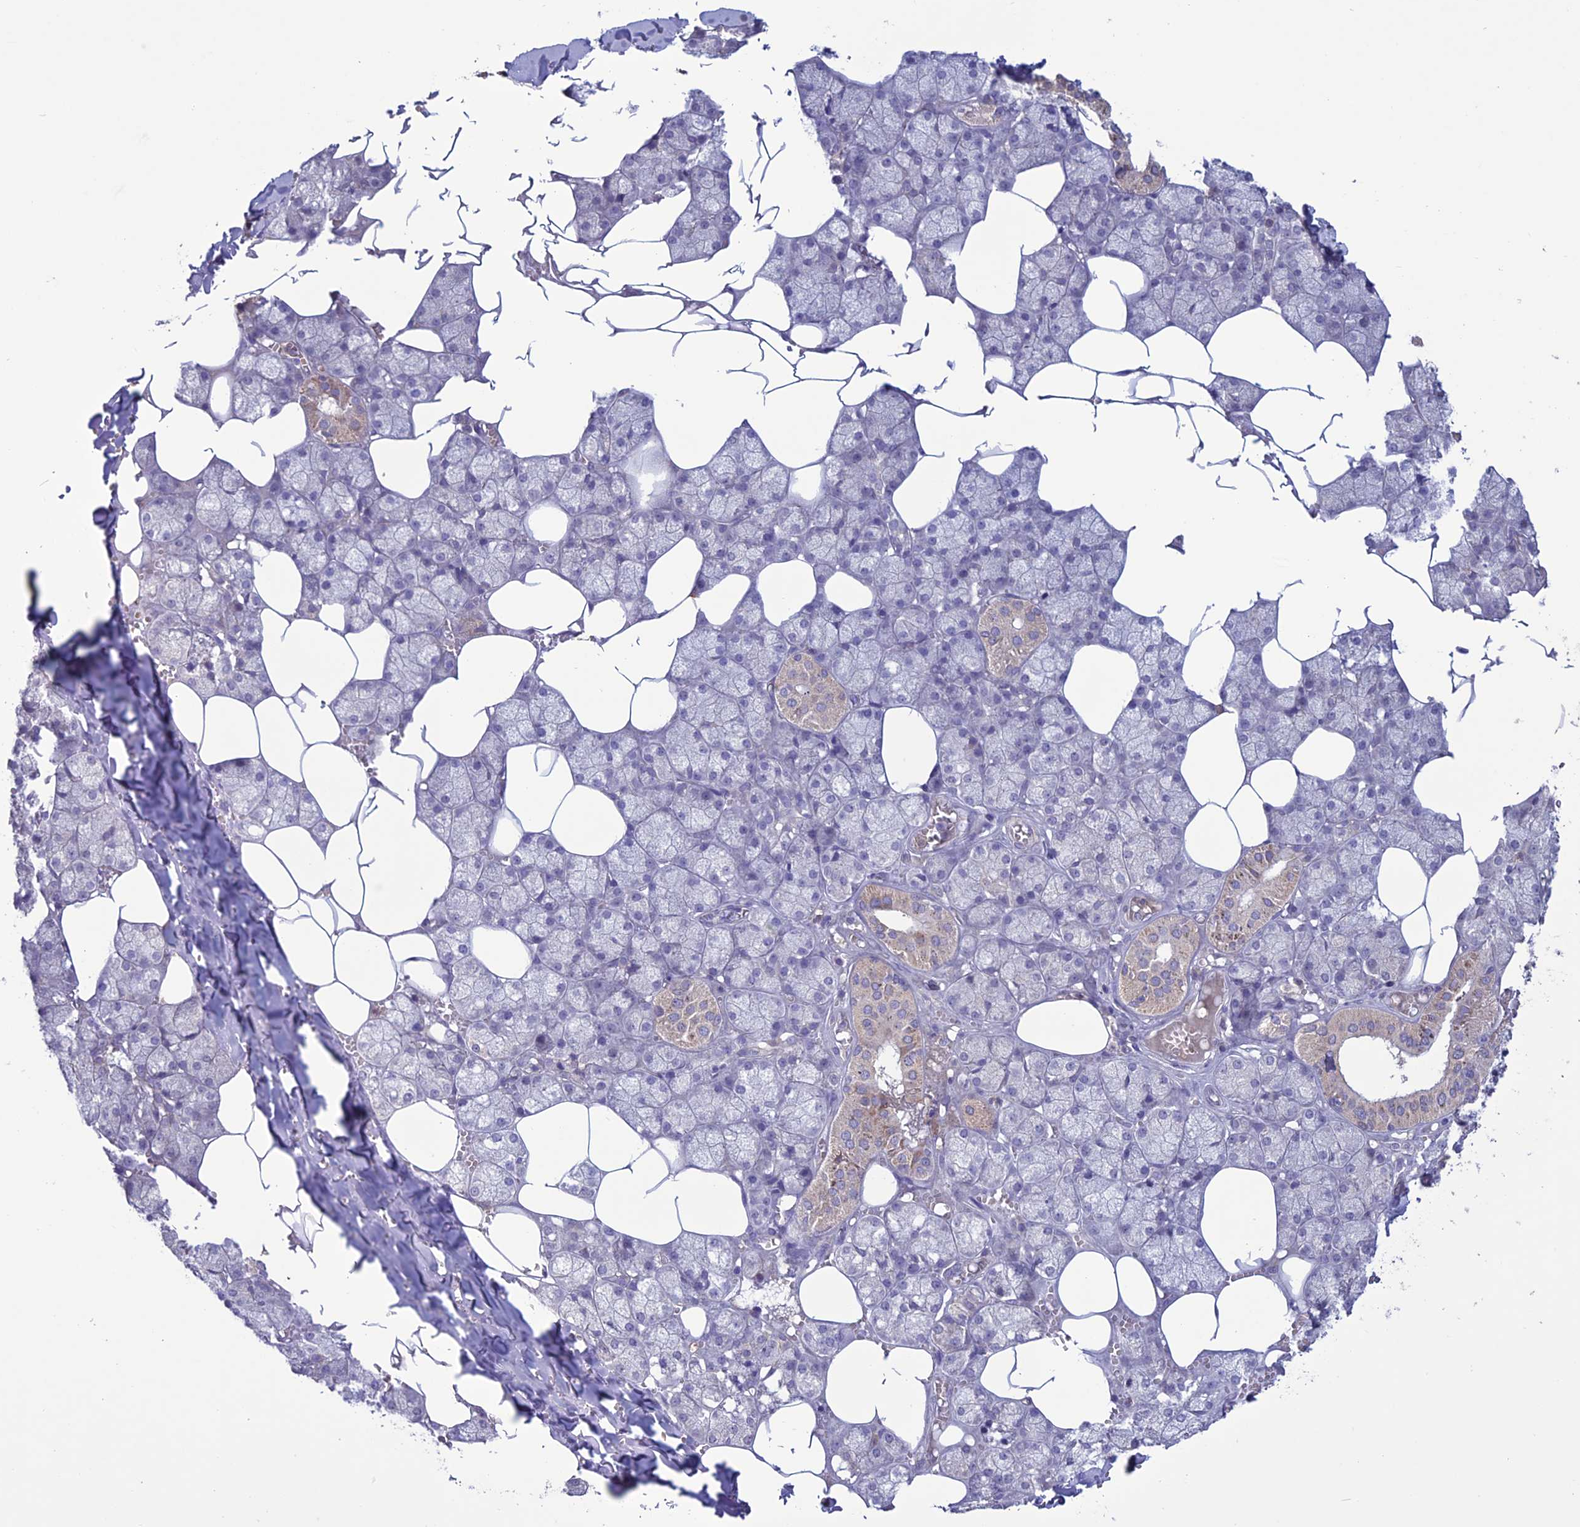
{"staining": {"intensity": "weak", "quantity": "<25%", "location": "cytoplasmic/membranous"}, "tissue": "salivary gland", "cell_type": "Glandular cells", "image_type": "normal", "snomed": [{"axis": "morphology", "description": "Normal tissue, NOS"}, {"axis": "topography", "description": "Salivary gland"}], "caption": "This photomicrograph is of normal salivary gland stained with immunohistochemistry (IHC) to label a protein in brown with the nuclei are counter-stained blue. There is no expression in glandular cells.", "gene": "C2orf76", "patient": {"sex": "male", "age": 62}}